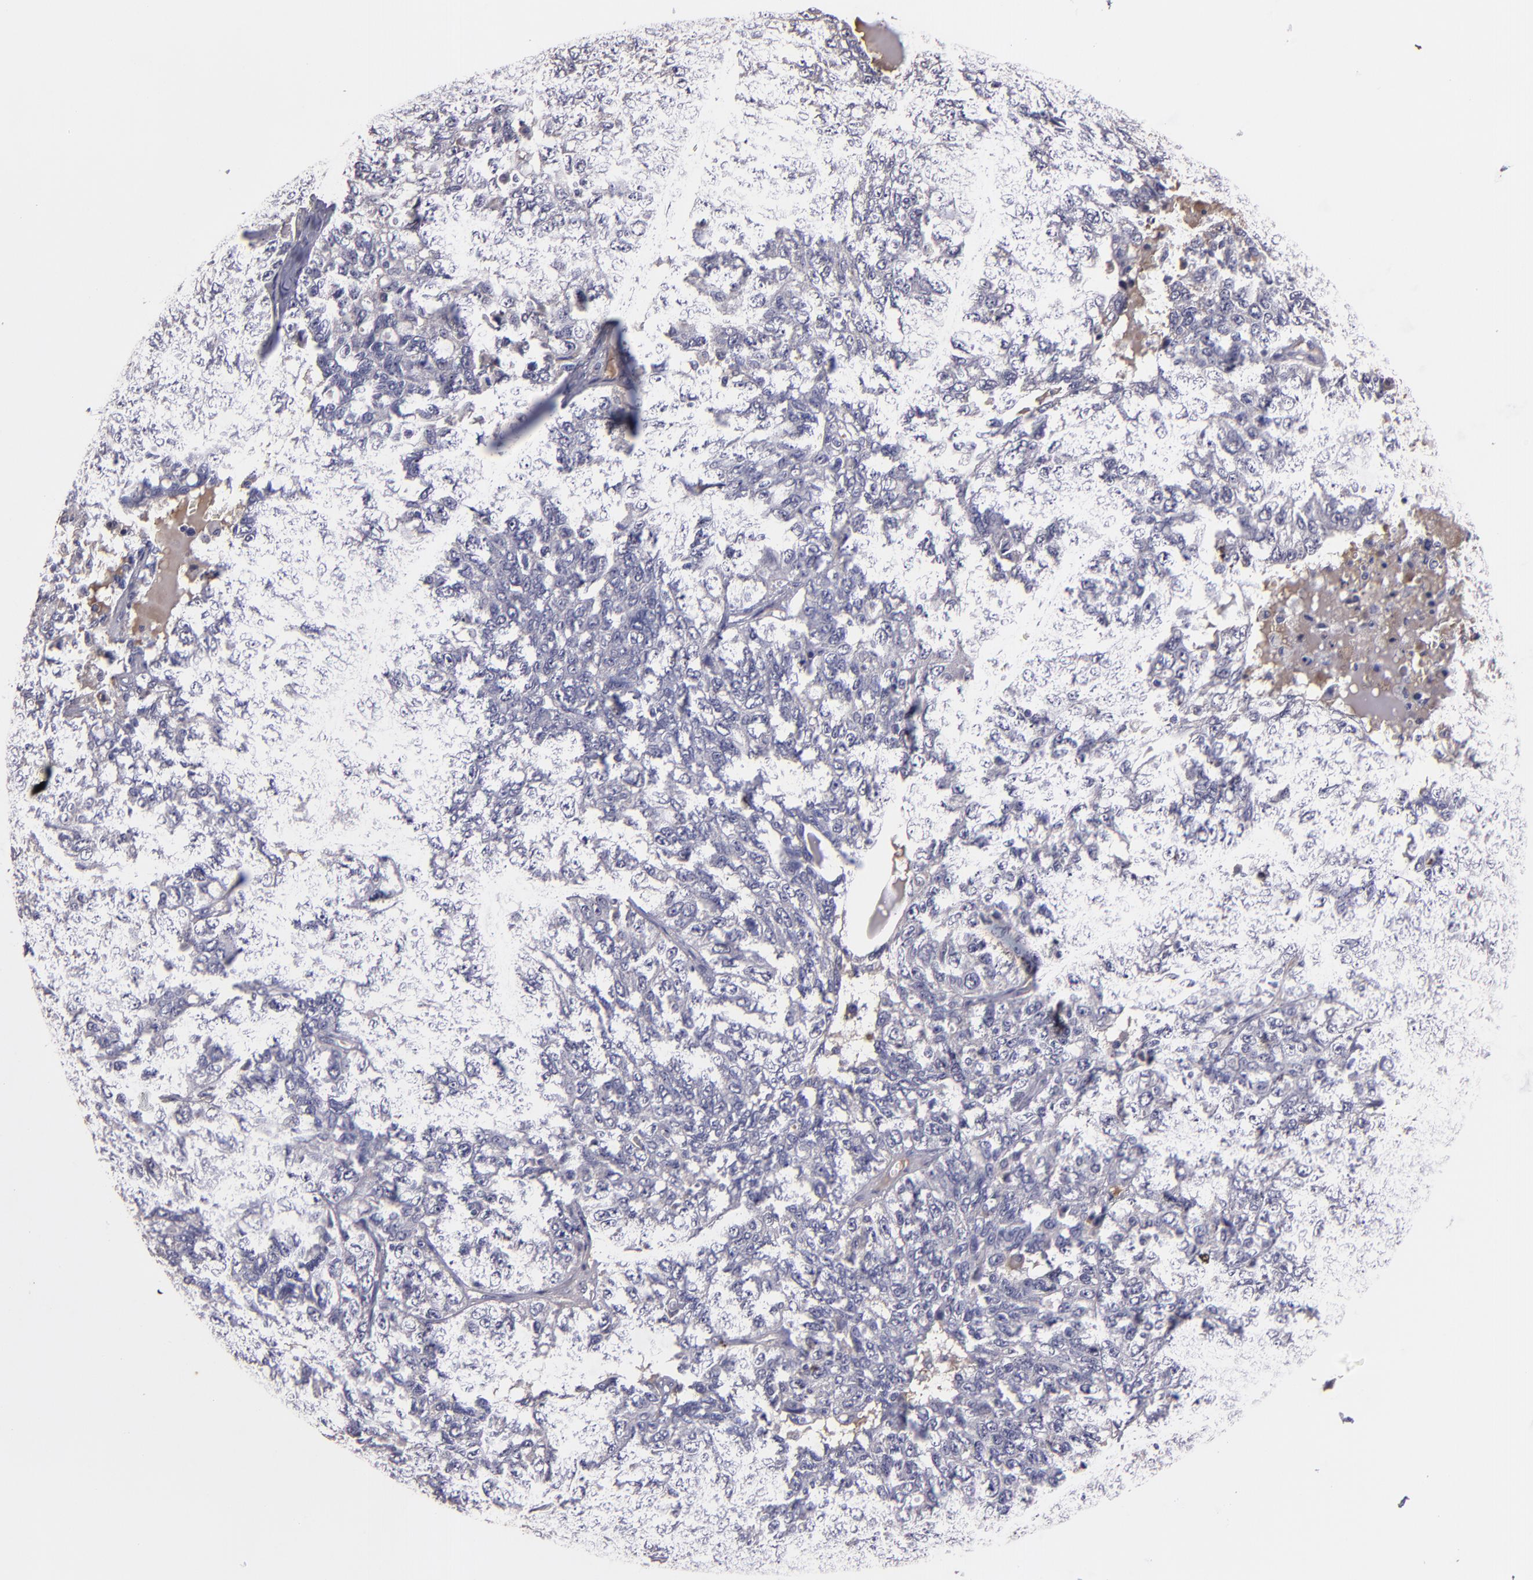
{"staining": {"intensity": "negative", "quantity": "none", "location": "none"}, "tissue": "ovarian cancer", "cell_type": "Tumor cells", "image_type": "cancer", "snomed": [{"axis": "morphology", "description": "Cystadenocarcinoma, serous, NOS"}, {"axis": "topography", "description": "Ovary"}], "caption": "Image shows no significant protein positivity in tumor cells of serous cystadenocarcinoma (ovarian).", "gene": "SERPINC1", "patient": {"sex": "female", "age": 71}}